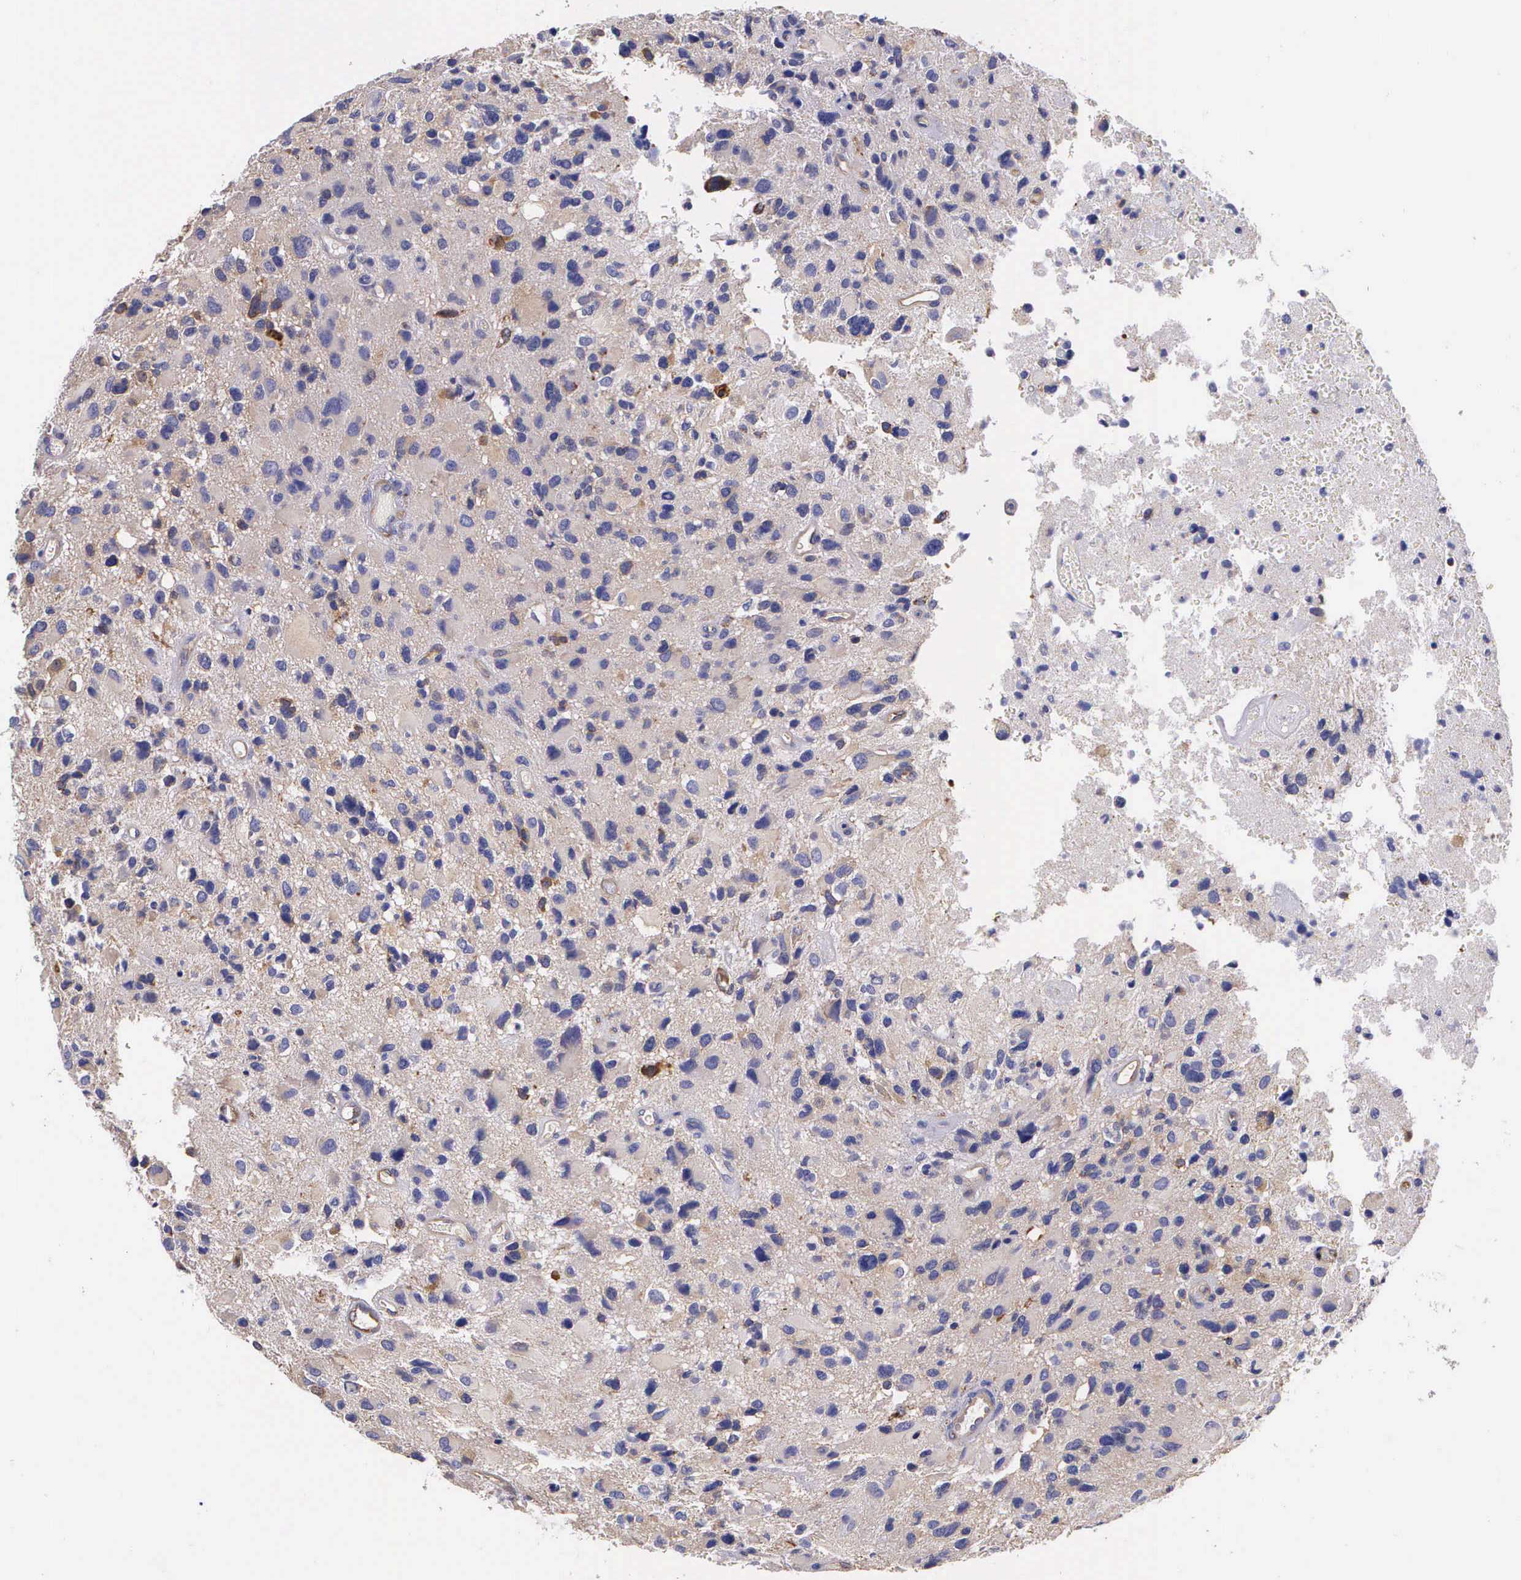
{"staining": {"intensity": "moderate", "quantity": "25%-75%", "location": "cytoplasmic/membranous"}, "tissue": "glioma", "cell_type": "Tumor cells", "image_type": "cancer", "snomed": [{"axis": "morphology", "description": "Glioma, malignant, High grade"}, {"axis": "topography", "description": "Brain"}], "caption": "About 25%-75% of tumor cells in human malignant glioma (high-grade) display moderate cytoplasmic/membranous protein staining as visualized by brown immunohistochemical staining.", "gene": "BCAR1", "patient": {"sex": "male", "age": 69}}